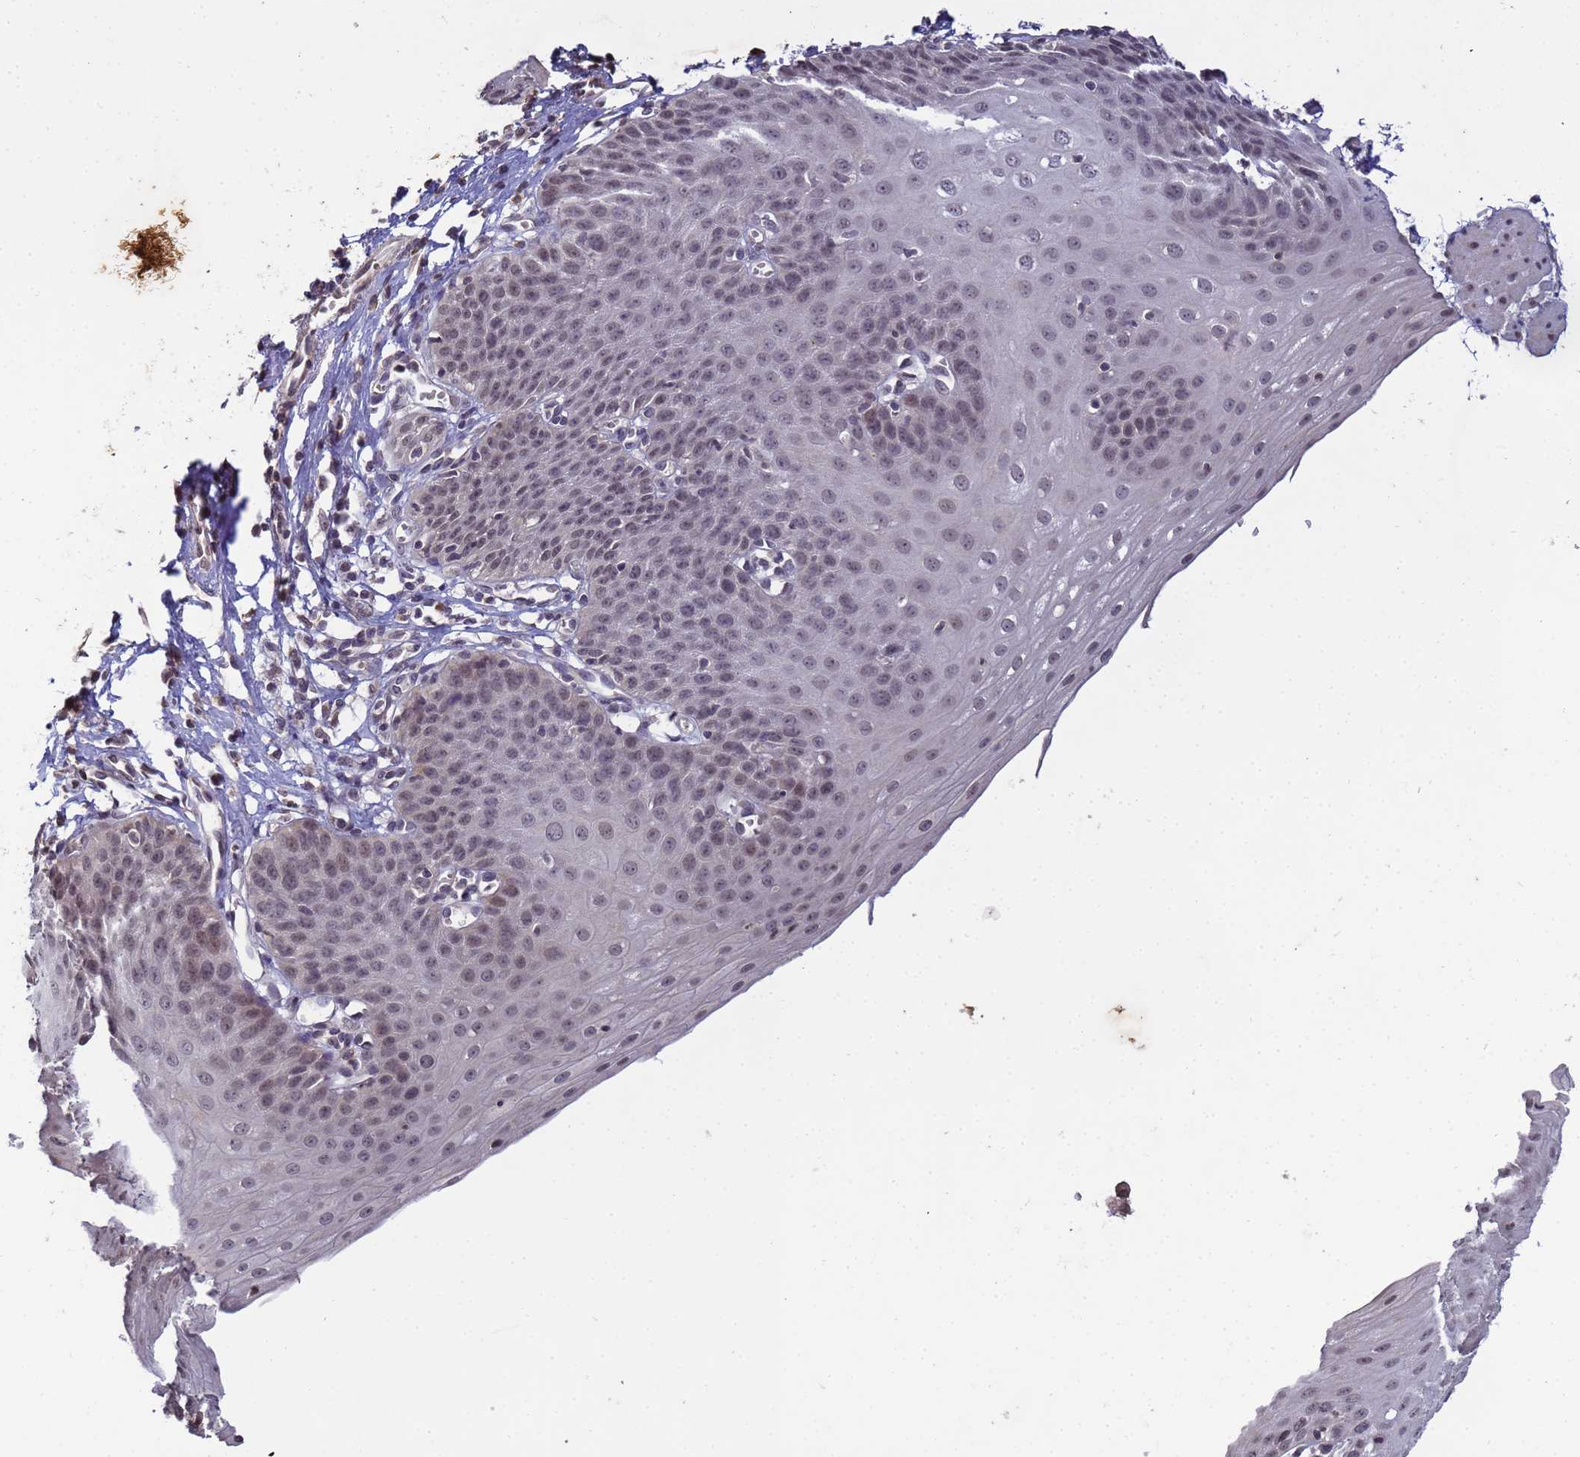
{"staining": {"intensity": "weak", "quantity": "25%-75%", "location": "nuclear"}, "tissue": "esophagus", "cell_type": "Squamous epithelial cells", "image_type": "normal", "snomed": [{"axis": "morphology", "description": "Normal tissue, NOS"}, {"axis": "topography", "description": "Esophagus"}], "caption": "Esophagus stained with DAB IHC reveals low levels of weak nuclear expression in about 25%-75% of squamous epithelial cells. The protein of interest is shown in brown color, while the nuclei are stained blue.", "gene": "MYL7", "patient": {"sex": "male", "age": 71}}